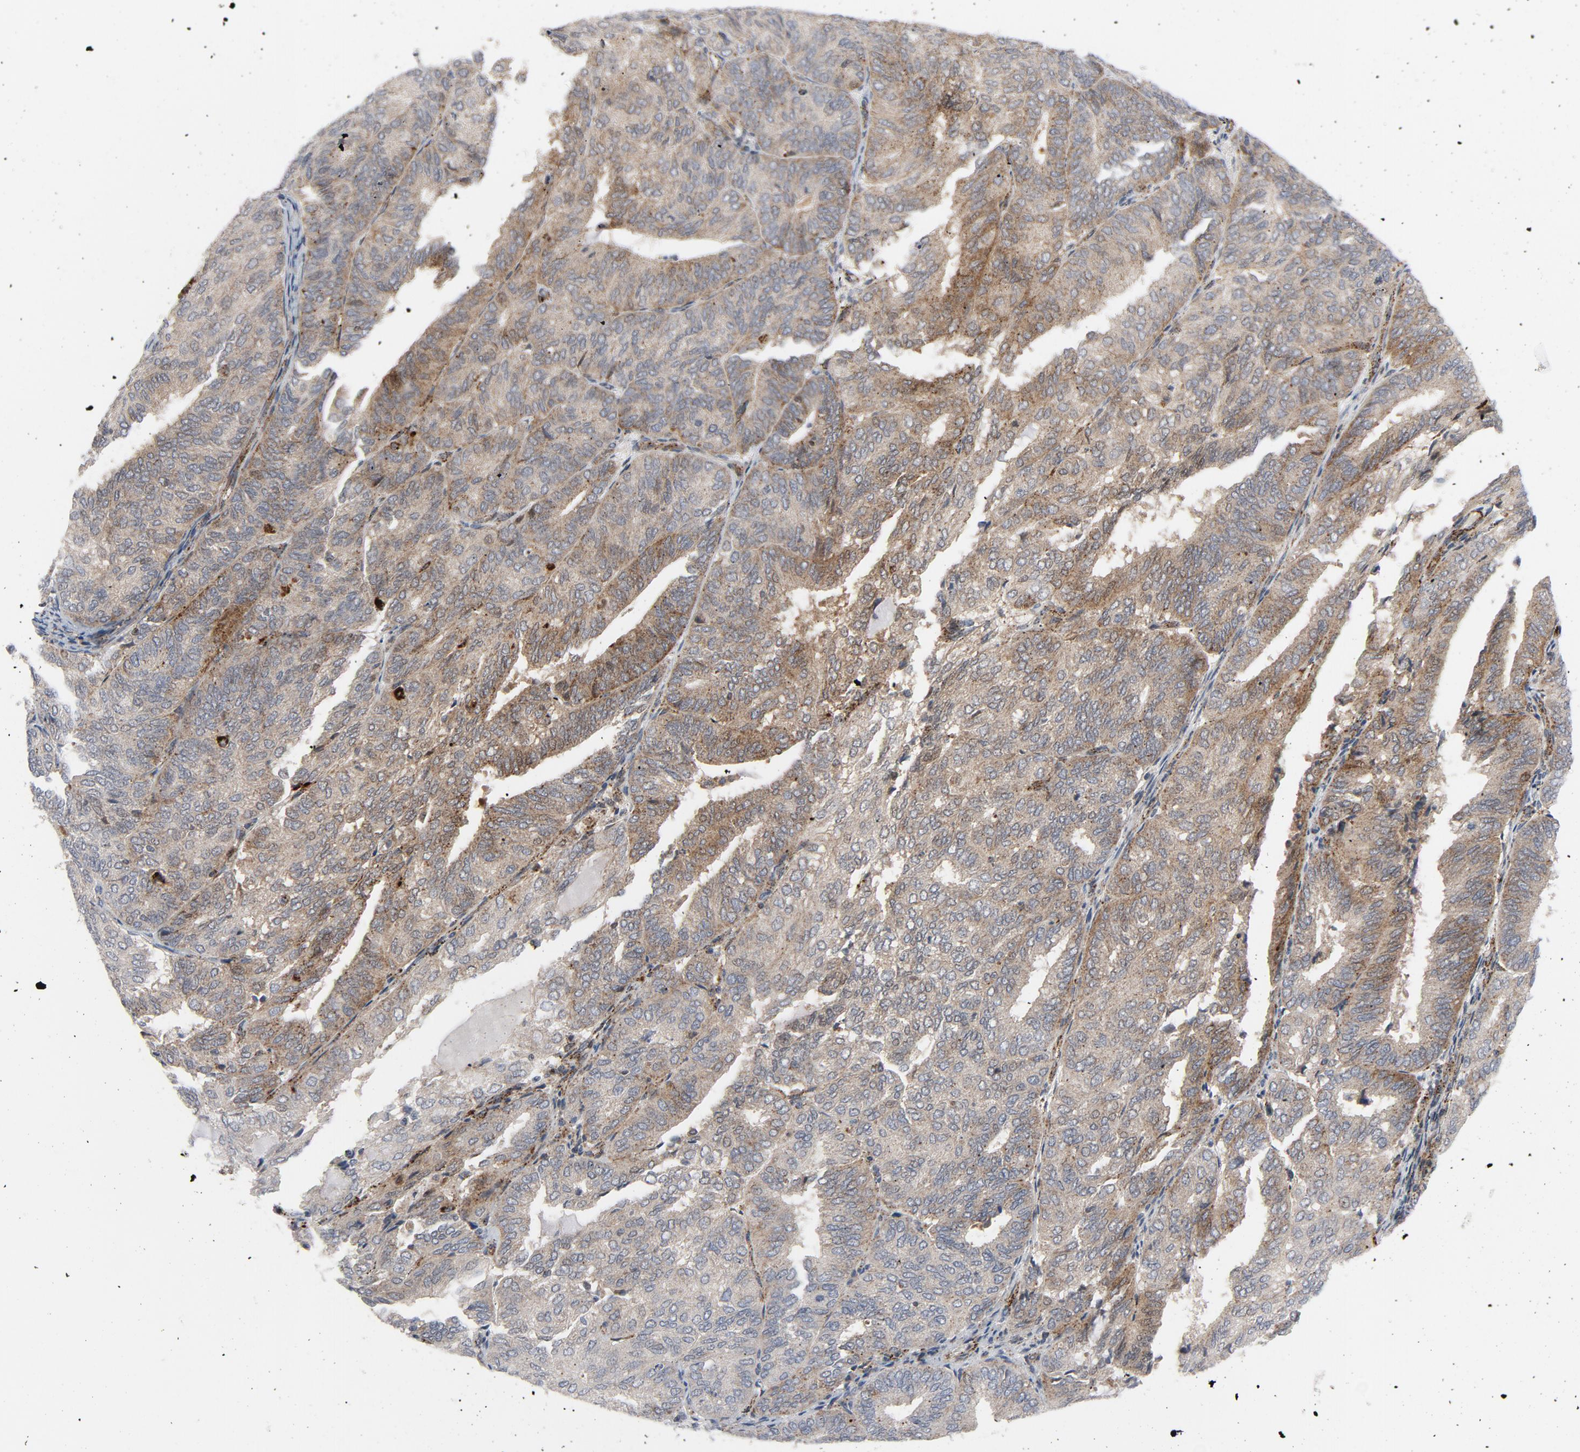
{"staining": {"intensity": "moderate", "quantity": "25%-75%", "location": "cytoplasmic/membranous"}, "tissue": "endometrial cancer", "cell_type": "Tumor cells", "image_type": "cancer", "snomed": [{"axis": "morphology", "description": "Adenocarcinoma, NOS"}, {"axis": "topography", "description": "Endometrium"}], "caption": "Adenocarcinoma (endometrial) stained for a protein (brown) displays moderate cytoplasmic/membranous positive expression in about 25%-75% of tumor cells.", "gene": "AKT2", "patient": {"sex": "female", "age": 66}}